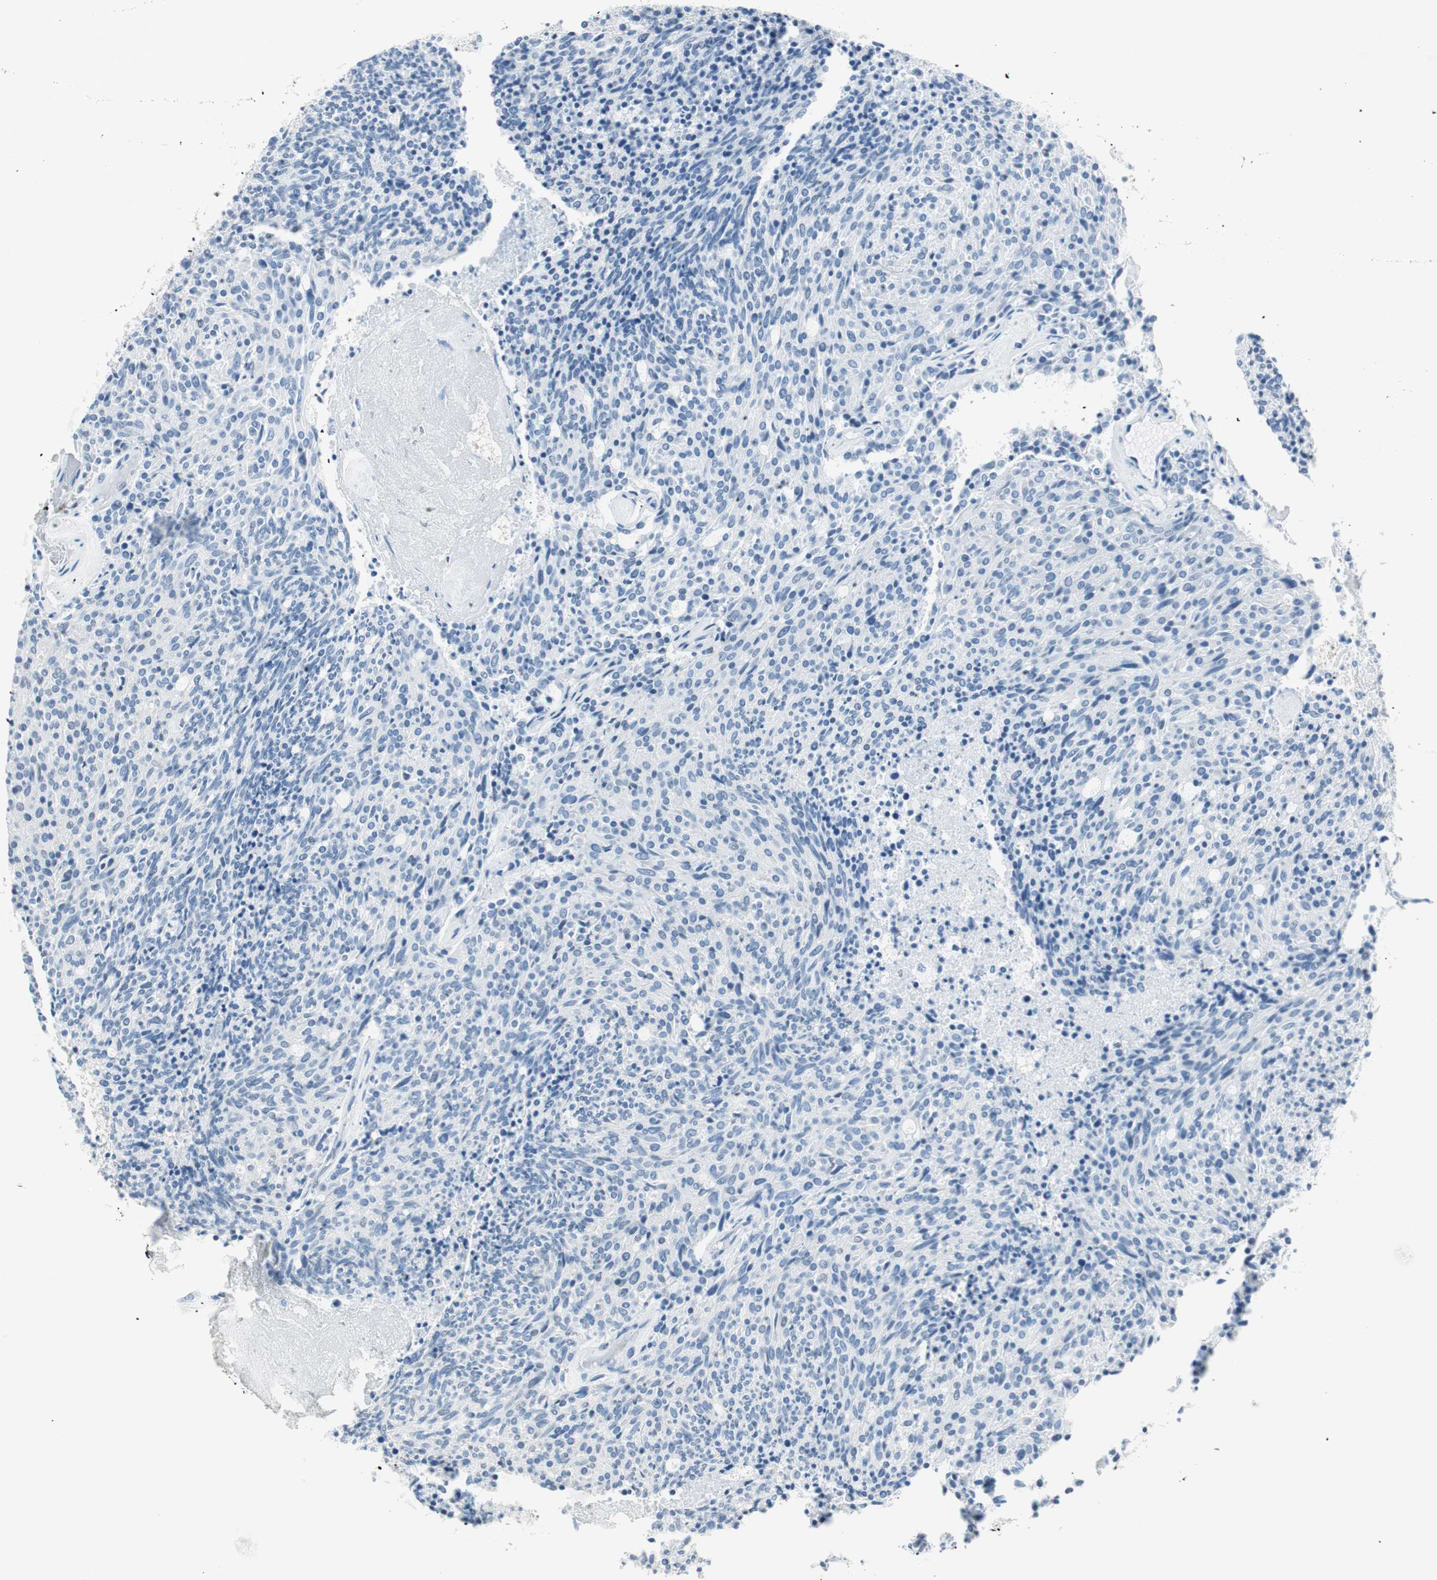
{"staining": {"intensity": "negative", "quantity": "none", "location": "none"}, "tissue": "carcinoid", "cell_type": "Tumor cells", "image_type": "cancer", "snomed": [{"axis": "morphology", "description": "Carcinoid, malignant, NOS"}, {"axis": "topography", "description": "Pancreas"}], "caption": "Tumor cells show no significant staining in carcinoid (malignant).", "gene": "HOXB13", "patient": {"sex": "female", "age": 54}}